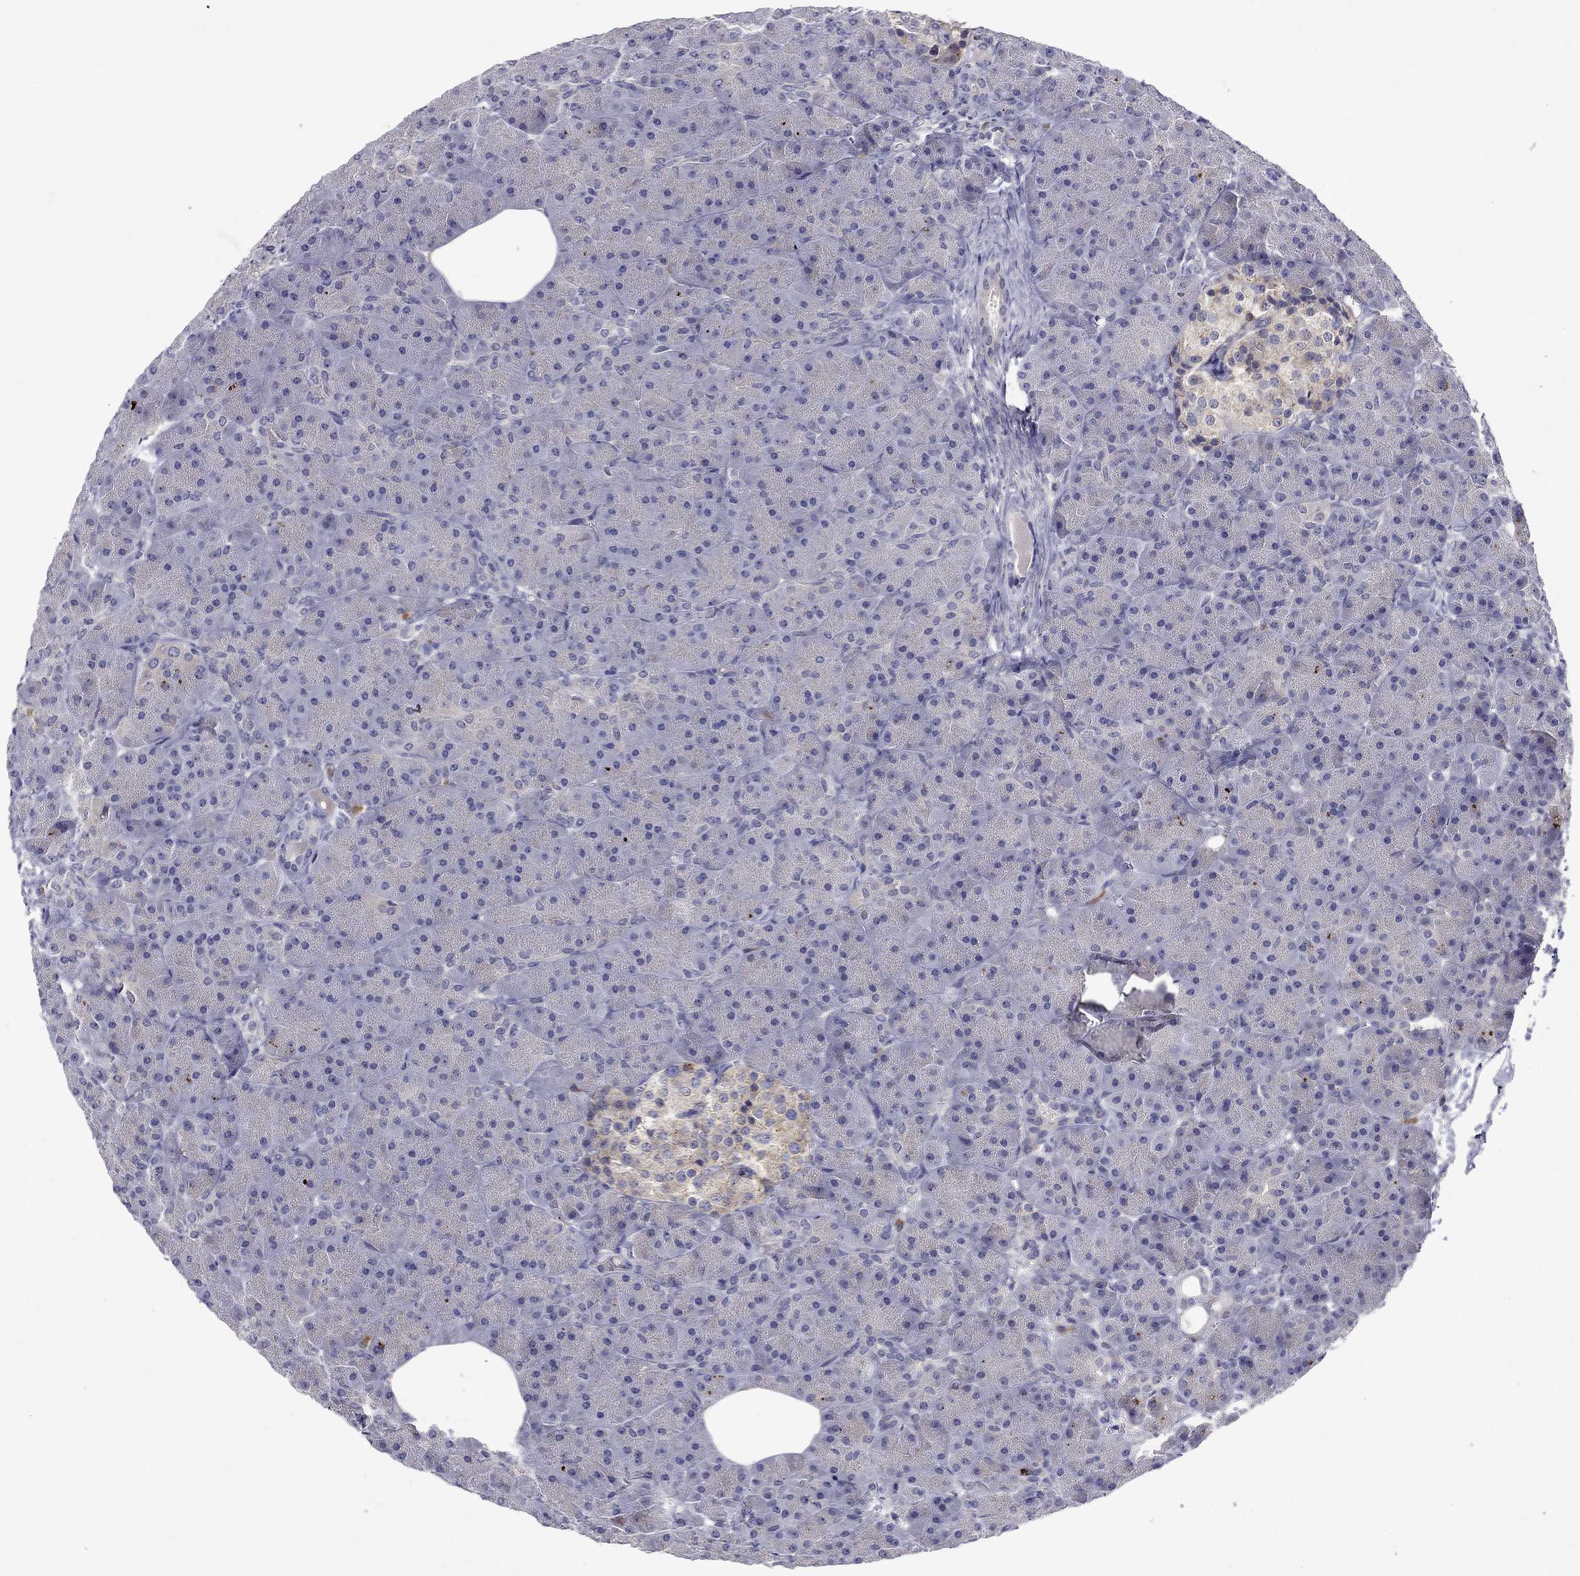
{"staining": {"intensity": "weak", "quantity": "<25%", "location": "cytoplasmic/membranous"}, "tissue": "pancreas", "cell_type": "Exocrine glandular cells", "image_type": "normal", "snomed": [{"axis": "morphology", "description": "Normal tissue, NOS"}, {"axis": "topography", "description": "Pancreas"}], "caption": "This is an immunohistochemistry photomicrograph of benign pancreas. There is no positivity in exocrine glandular cells.", "gene": "STAB2", "patient": {"sex": "male", "age": 61}}